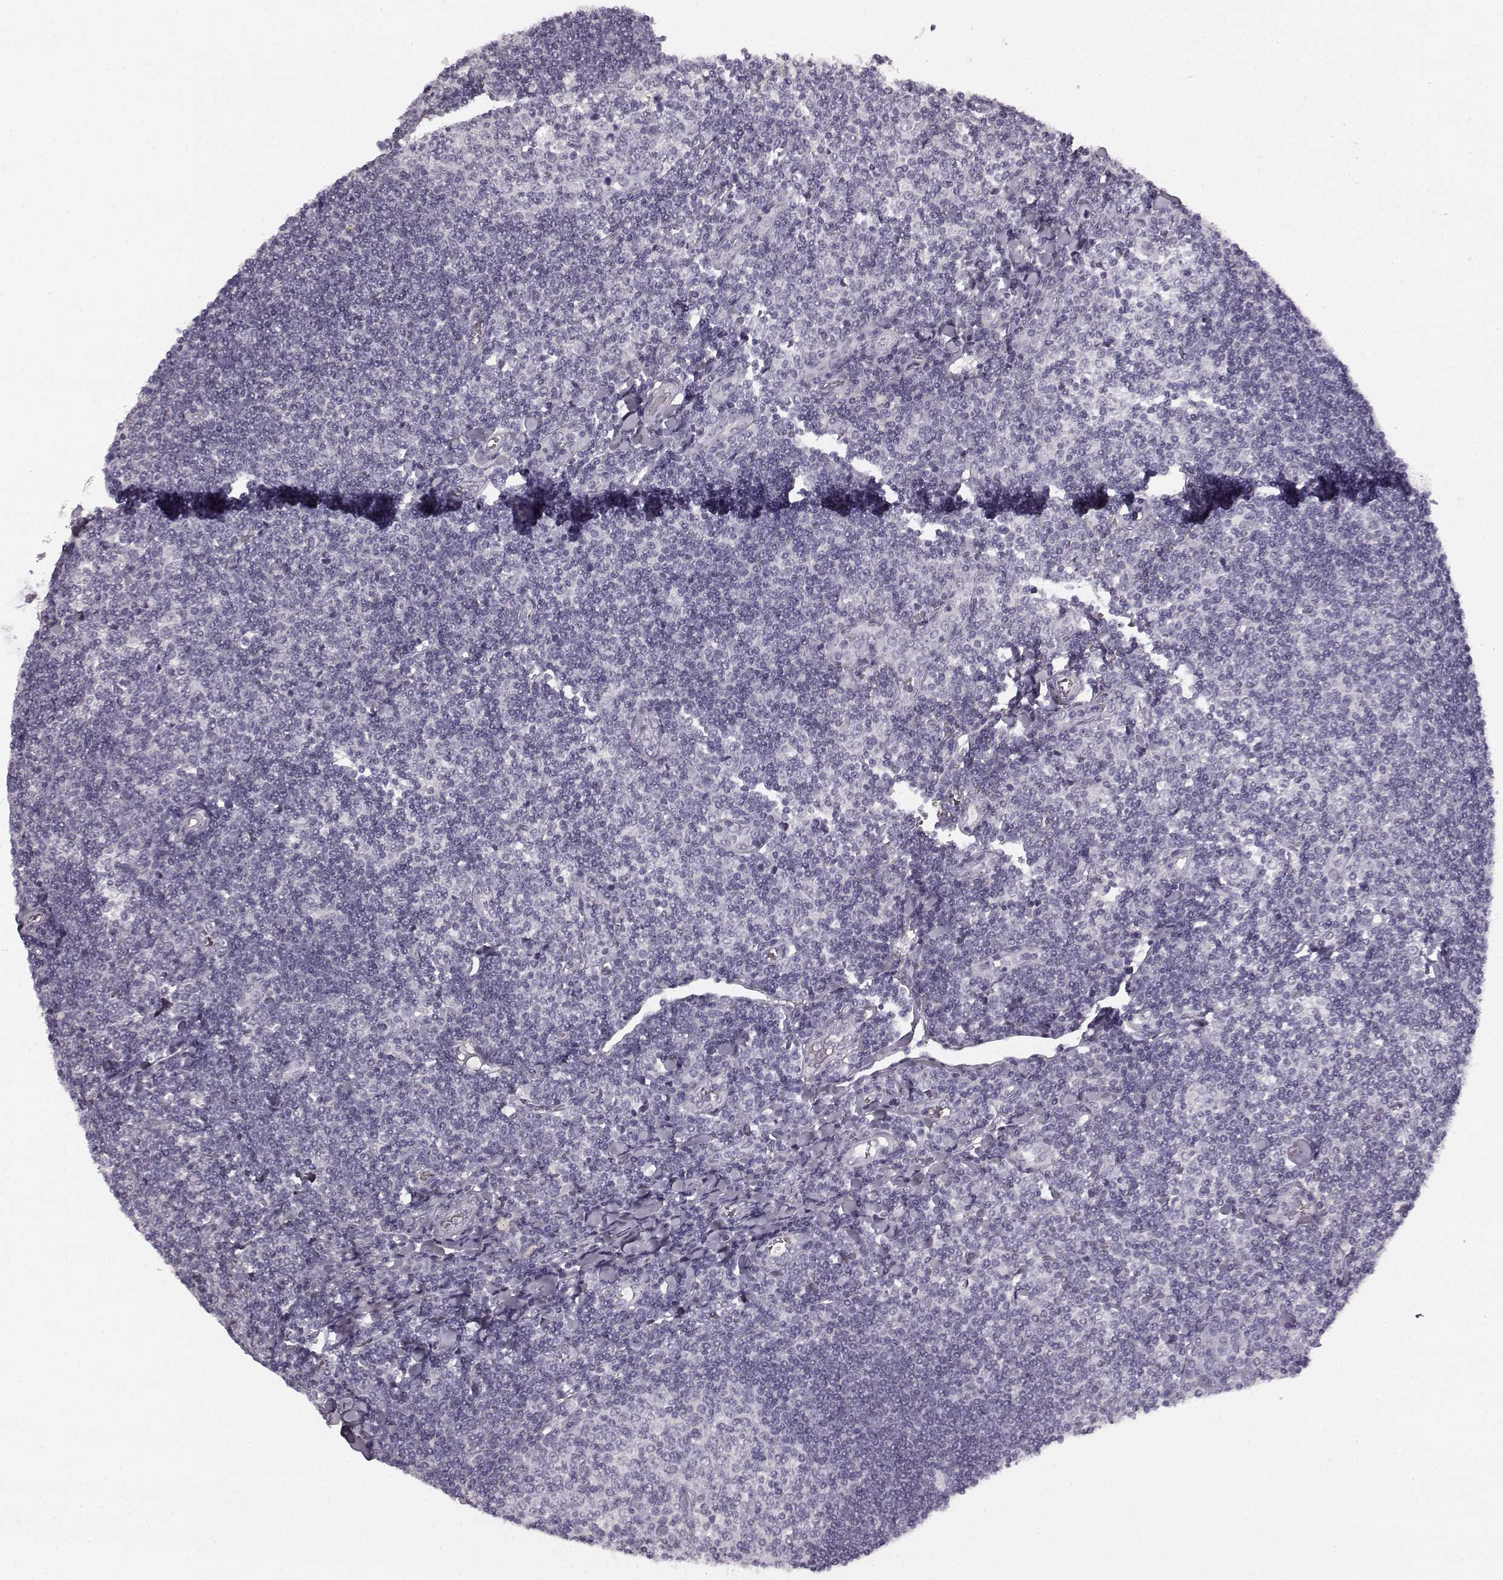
{"staining": {"intensity": "negative", "quantity": "none", "location": "none"}, "tissue": "tonsil", "cell_type": "Germinal center cells", "image_type": "normal", "snomed": [{"axis": "morphology", "description": "Normal tissue, NOS"}, {"axis": "topography", "description": "Tonsil"}], "caption": "Immunohistochemical staining of unremarkable tonsil reveals no significant staining in germinal center cells. The staining was performed using DAB (3,3'-diaminobenzidine) to visualize the protein expression in brown, while the nuclei were stained in blue with hematoxylin (Magnification: 20x).", "gene": "TMPRSS15", "patient": {"sex": "female", "age": 12}}